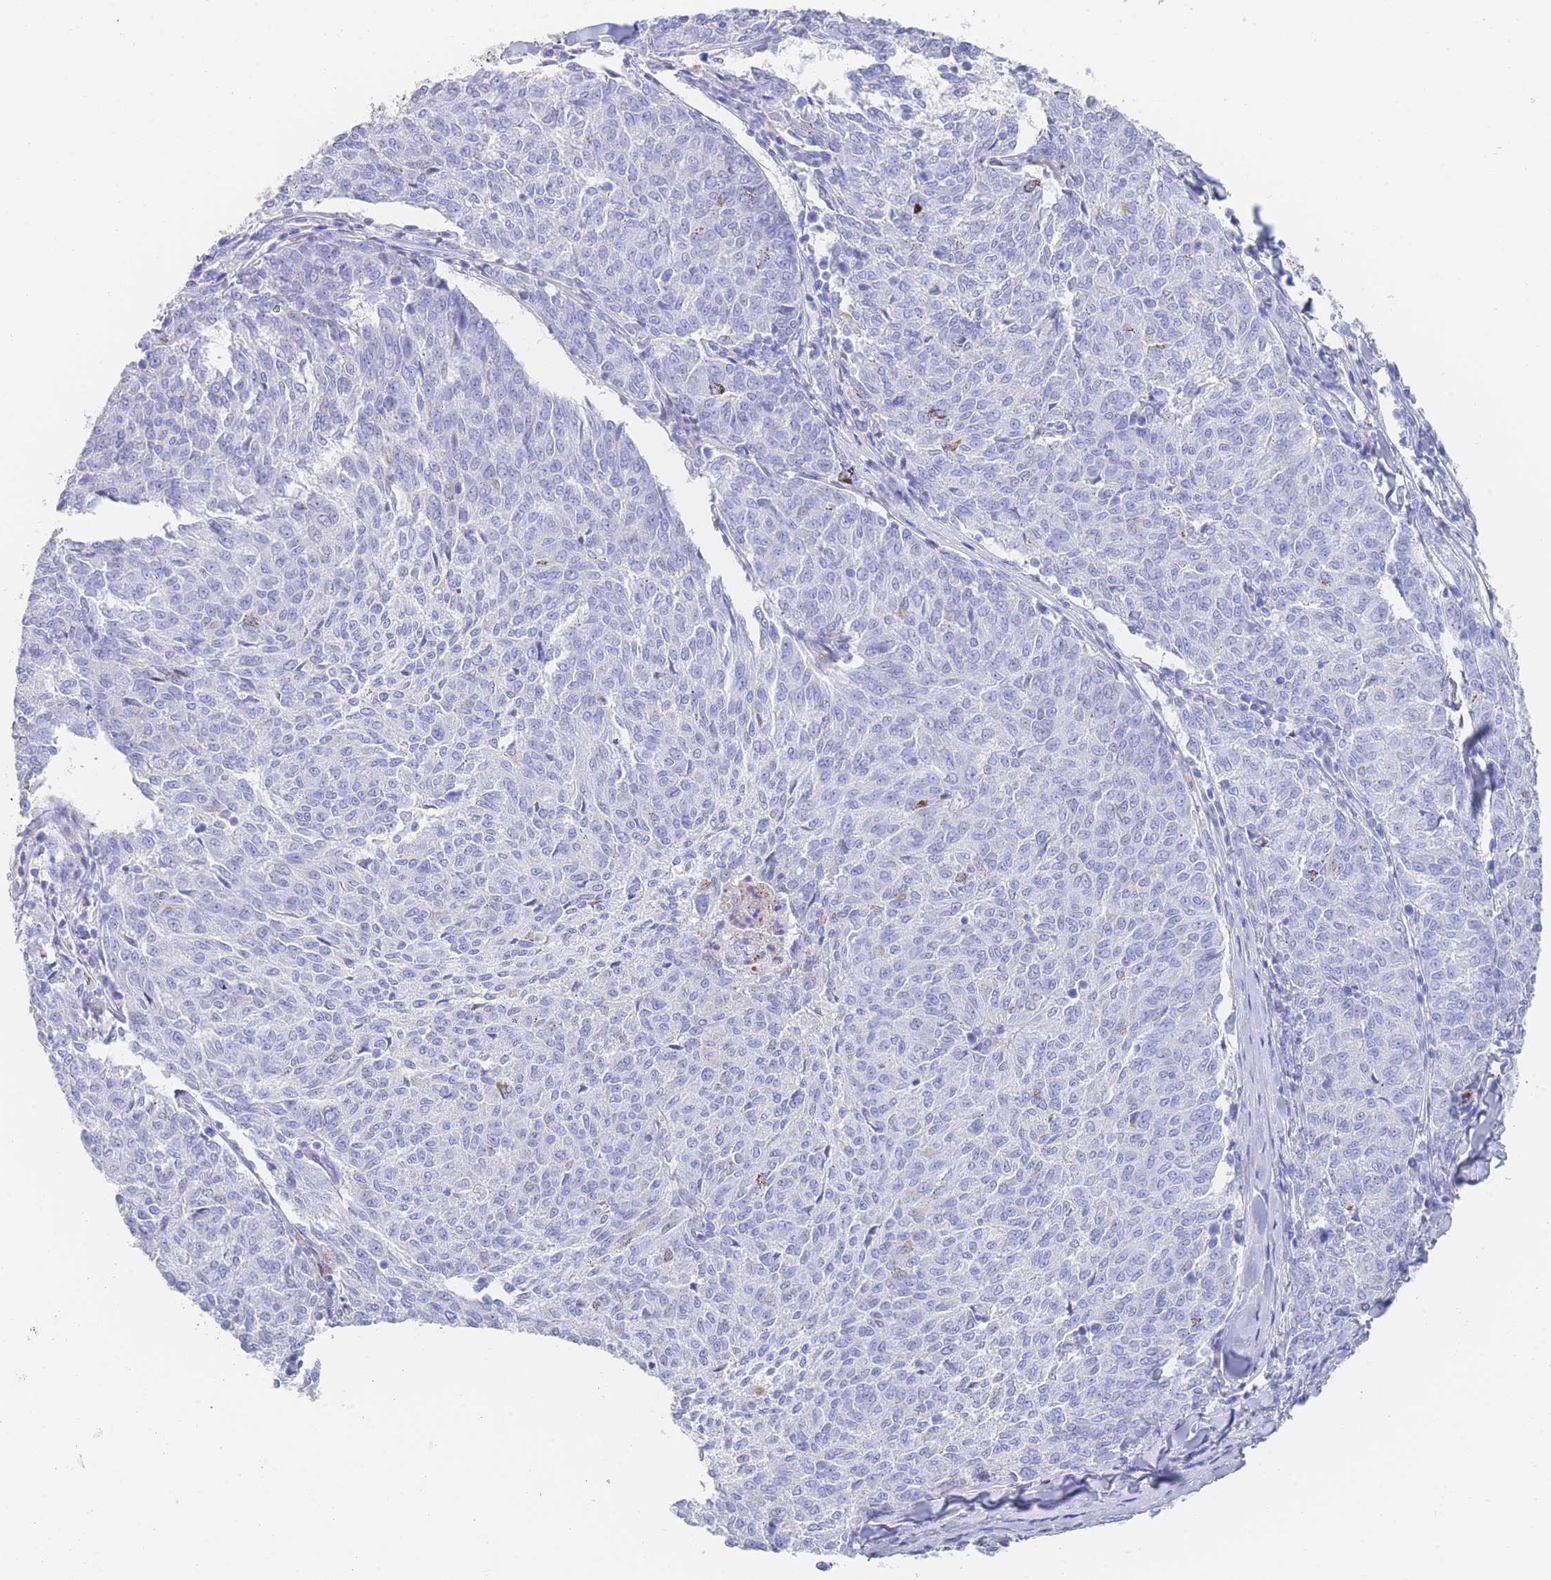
{"staining": {"intensity": "negative", "quantity": "none", "location": "none"}, "tissue": "melanoma", "cell_type": "Tumor cells", "image_type": "cancer", "snomed": [{"axis": "morphology", "description": "Malignant melanoma, NOS"}, {"axis": "topography", "description": "Skin"}], "caption": "IHC histopathology image of neoplastic tissue: malignant melanoma stained with DAB demonstrates no significant protein staining in tumor cells. The staining was performed using DAB (3,3'-diaminobenzidine) to visualize the protein expression in brown, while the nuclei were stained in blue with hematoxylin (Magnification: 20x).", "gene": "LRRC37A", "patient": {"sex": "female", "age": 72}}